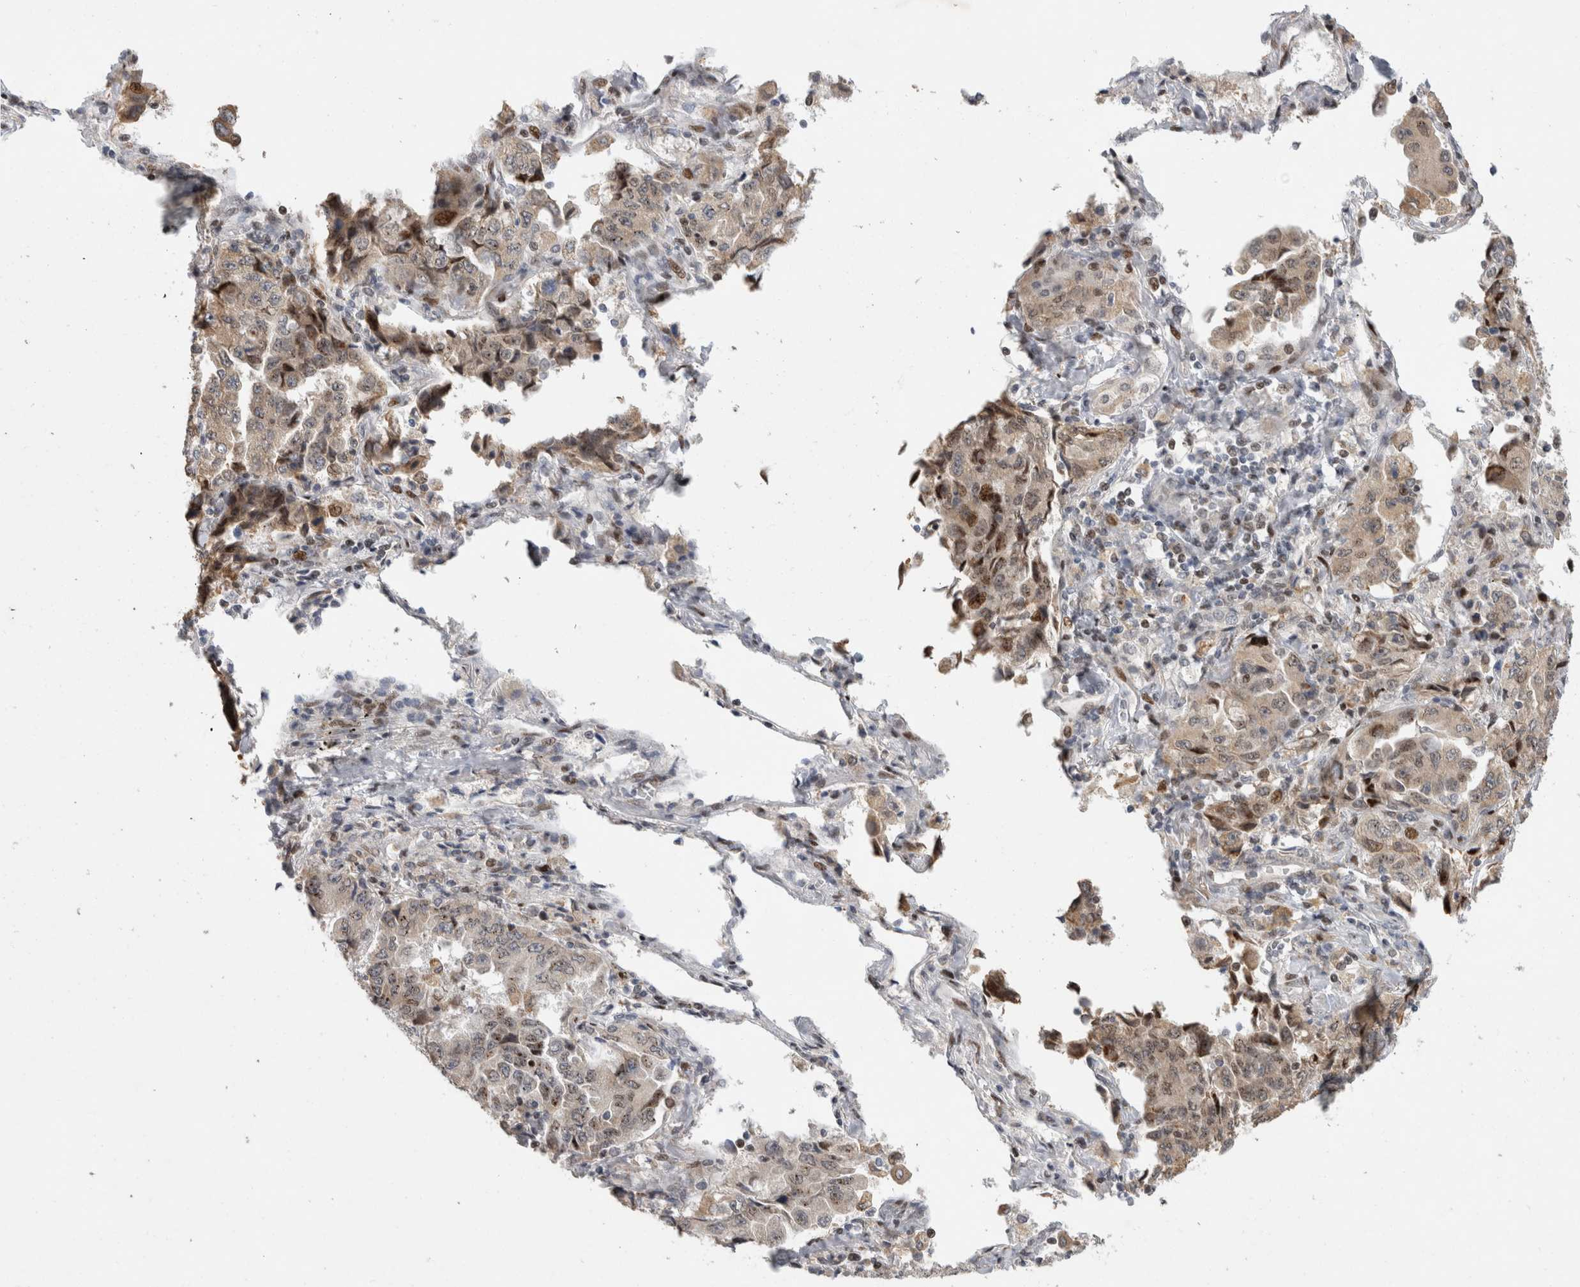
{"staining": {"intensity": "weak", "quantity": "<25%", "location": "nuclear"}, "tissue": "lung cancer", "cell_type": "Tumor cells", "image_type": "cancer", "snomed": [{"axis": "morphology", "description": "Adenocarcinoma, NOS"}, {"axis": "topography", "description": "Lung"}], "caption": "DAB immunohistochemical staining of human adenocarcinoma (lung) exhibits no significant expression in tumor cells.", "gene": "C8orf58", "patient": {"sex": "female", "age": 51}}